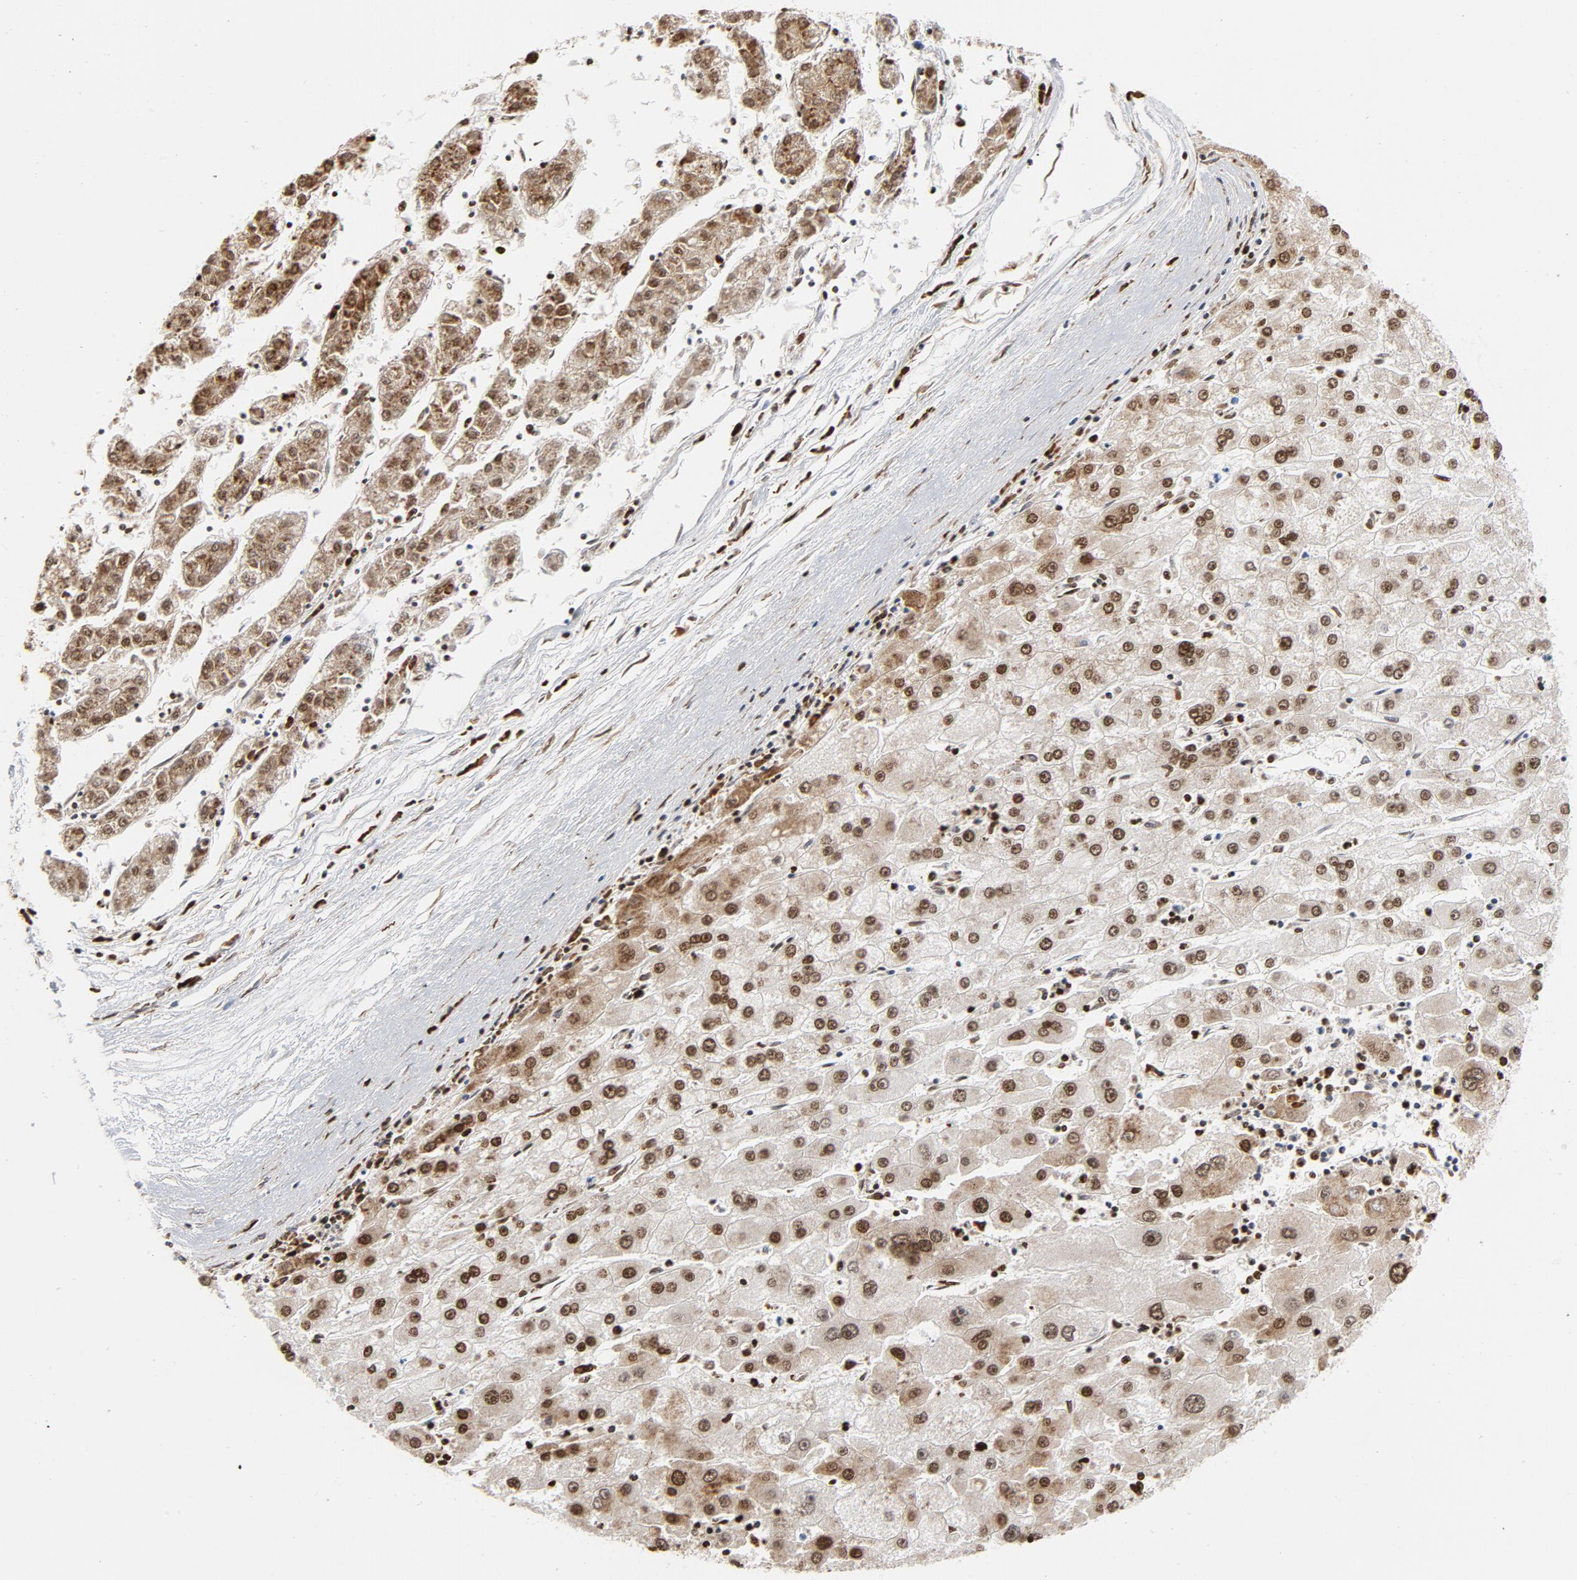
{"staining": {"intensity": "strong", "quantity": ">75%", "location": "cytoplasmic/membranous,nuclear"}, "tissue": "liver cancer", "cell_type": "Tumor cells", "image_type": "cancer", "snomed": [{"axis": "morphology", "description": "Carcinoma, Hepatocellular, NOS"}, {"axis": "topography", "description": "Liver"}], "caption": "A high amount of strong cytoplasmic/membranous and nuclear staining is present in approximately >75% of tumor cells in liver cancer (hepatocellular carcinoma) tissue.", "gene": "CYCS", "patient": {"sex": "male", "age": 72}}